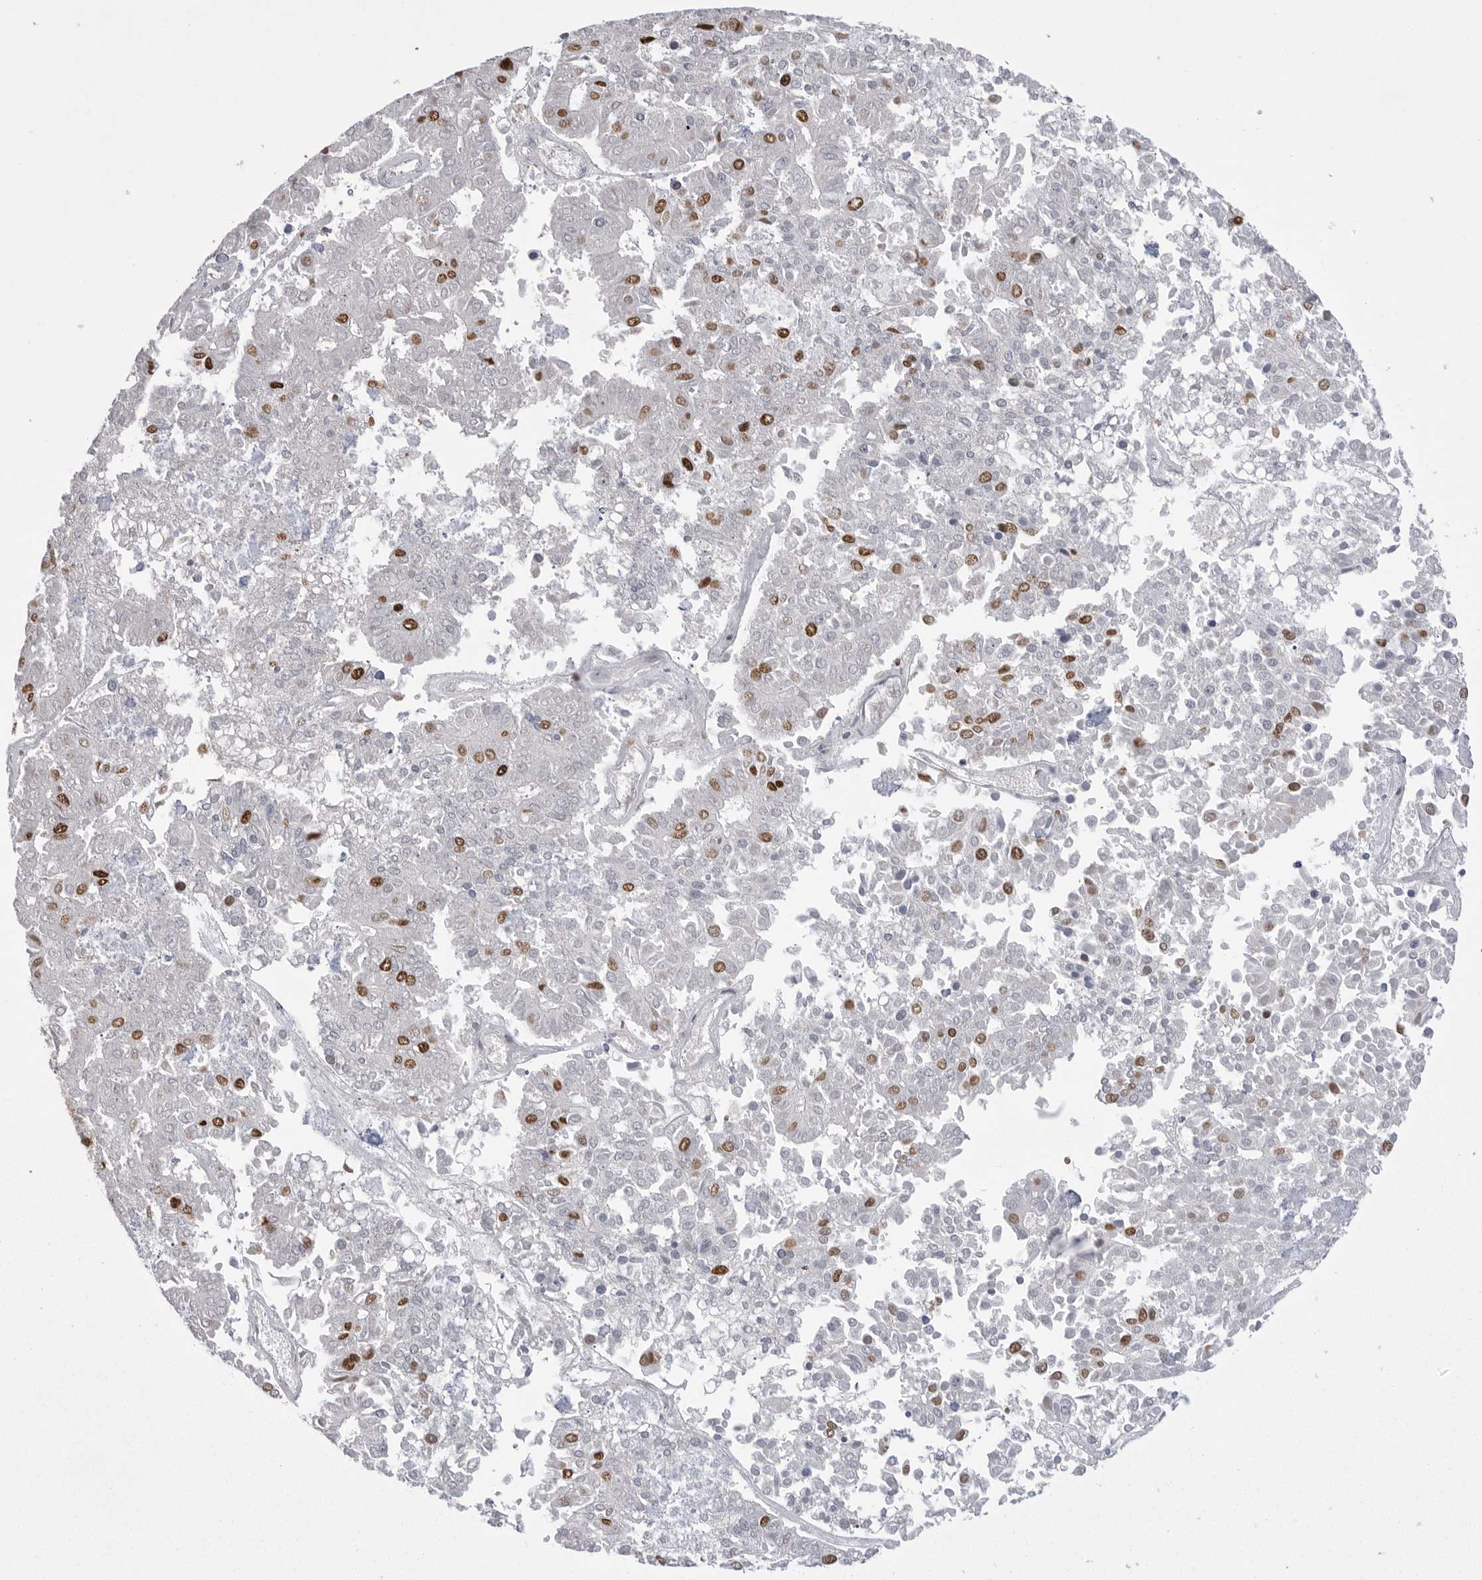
{"staining": {"intensity": "strong", "quantity": "<25%", "location": "nuclear"}, "tissue": "pancreatic cancer", "cell_type": "Tumor cells", "image_type": "cancer", "snomed": [{"axis": "morphology", "description": "Adenocarcinoma, NOS"}, {"axis": "topography", "description": "Pancreas"}], "caption": "Protein expression analysis of human pancreatic cancer (adenocarcinoma) reveals strong nuclear staining in approximately <25% of tumor cells.", "gene": "TOP2A", "patient": {"sex": "male", "age": 50}}